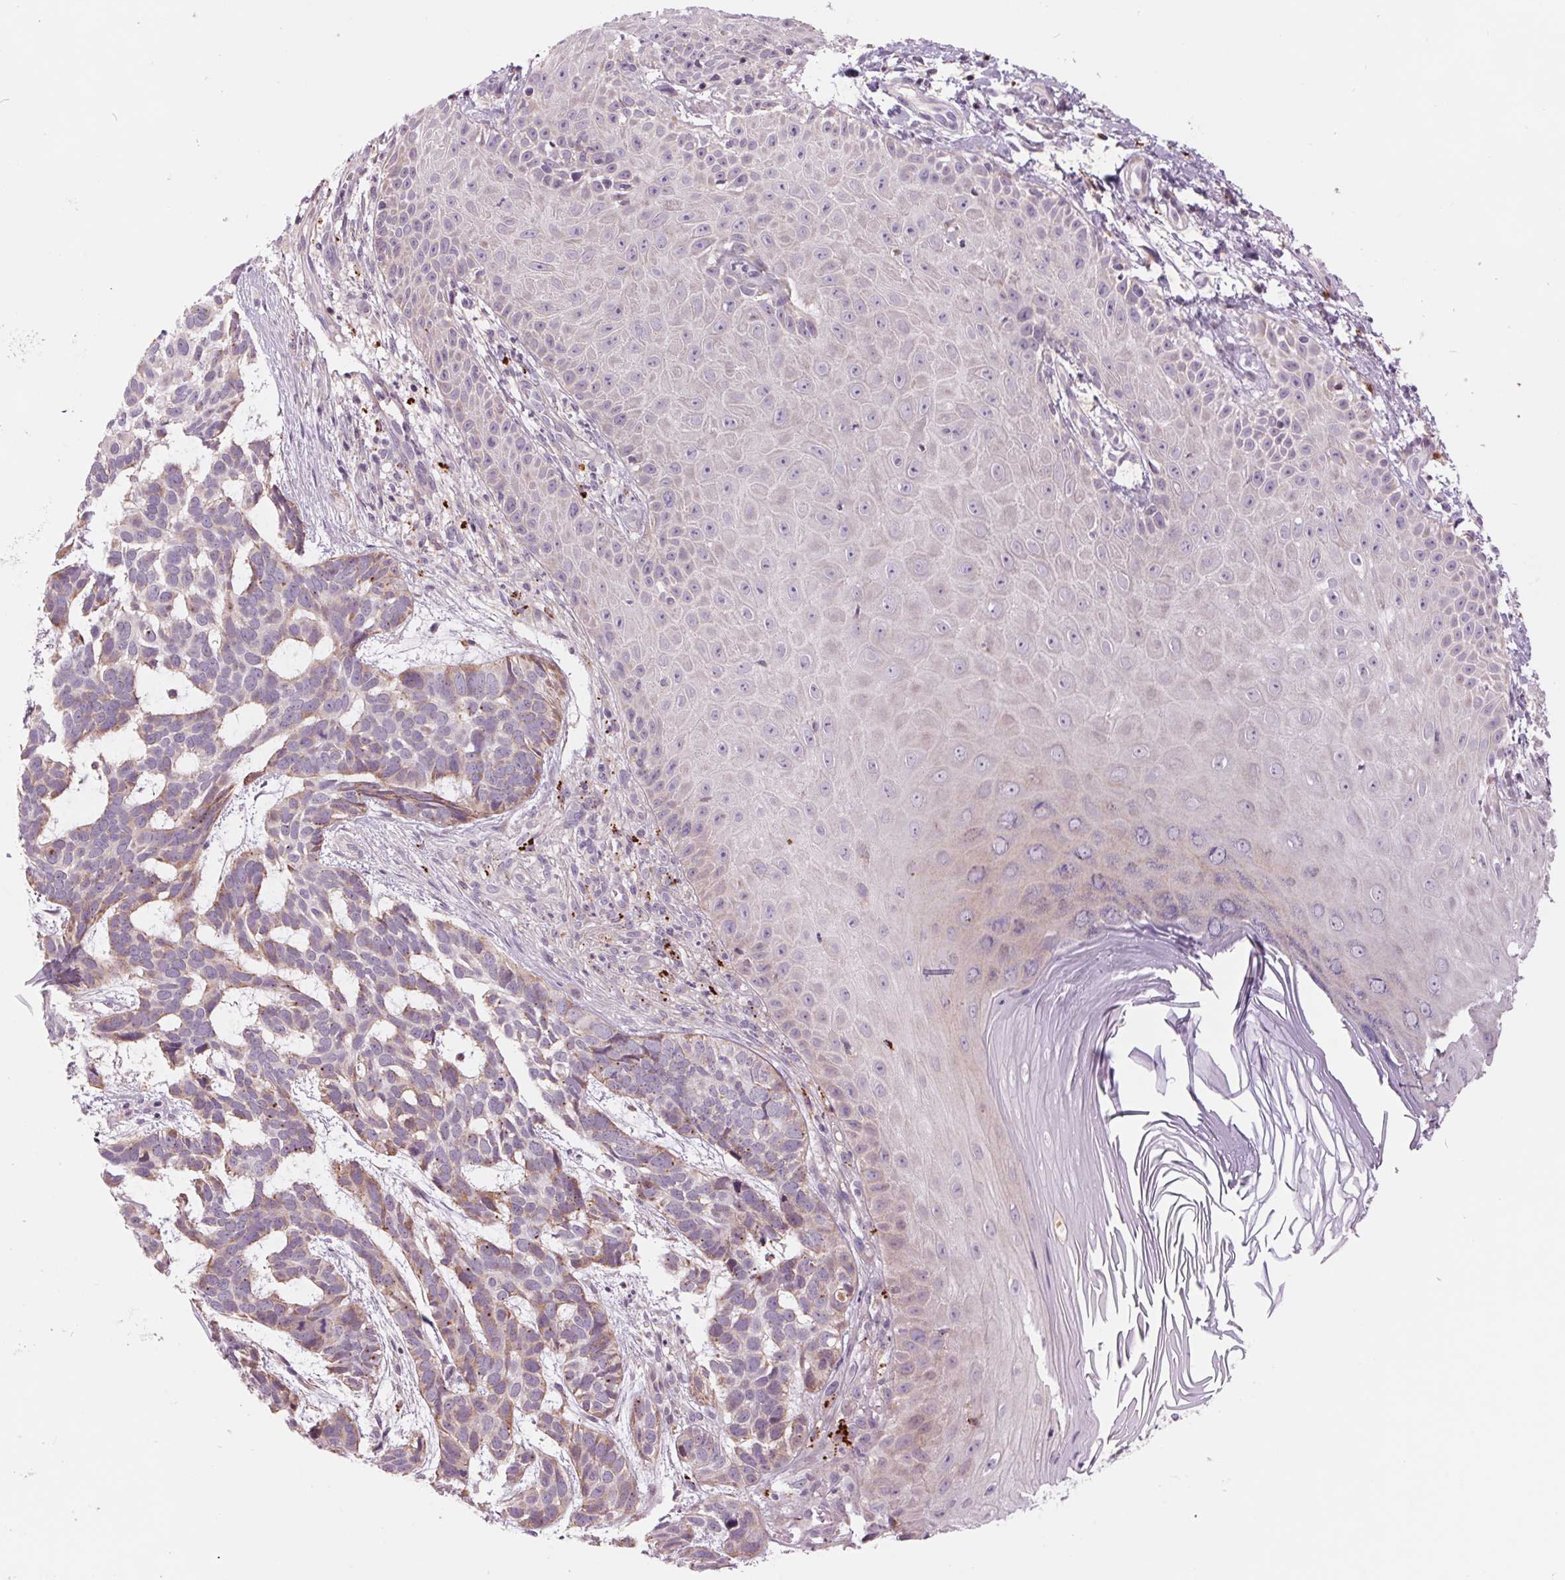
{"staining": {"intensity": "weak", "quantity": "25%-75%", "location": "cytoplasmic/membranous"}, "tissue": "skin cancer", "cell_type": "Tumor cells", "image_type": "cancer", "snomed": [{"axis": "morphology", "description": "Basal cell carcinoma"}, {"axis": "topography", "description": "Skin"}], "caption": "Protein expression analysis of skin cancer displays weak cytoplasmic/membranous staining in about 25%-75% of tumor cells. (Brightfield microscopy of DAB IHC at high magnification).", "gene": "SAMD5", "patient": {"sex": "male", "age": 78}}